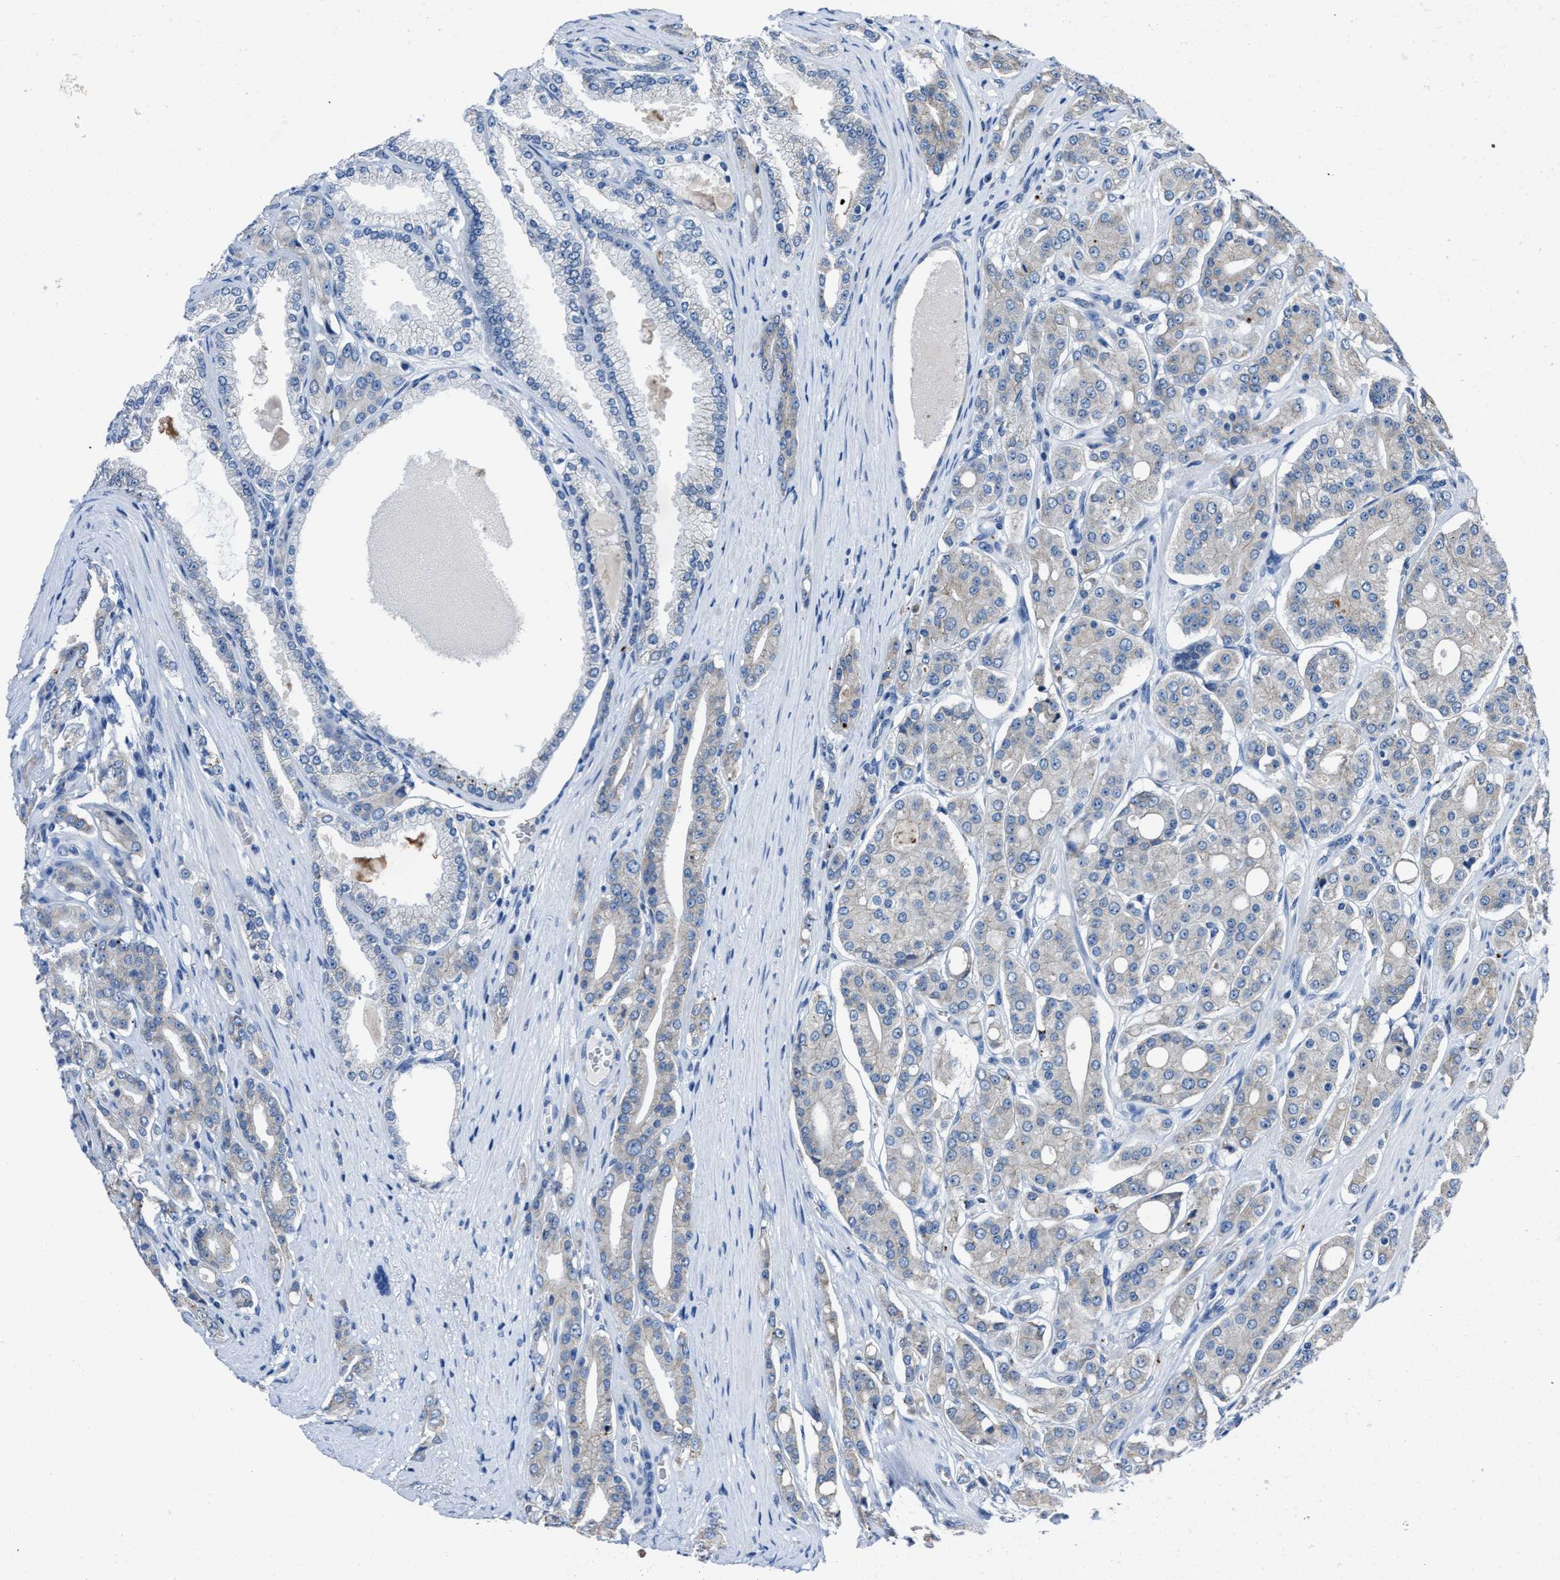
{"staining": {"intensity": "negative", "quantity": "none", "location": "none"}, "tissue": "prostate cancer", "cell_type": "Tumor cells", "image_type": "cancer", "snomed": [{"axis": "morphology", "description": "Adenocarcinoma, High grade"}, {"axis": "topography", "description": "Prostate"}], "caption": "Prostate high-grade adenocarcinoma stained for a protein using immunohistochemistry (IHC) exhibits no positivity tumor cells.", "gene": "GHITM", "patient": {"sex": "male", "age": 71}}